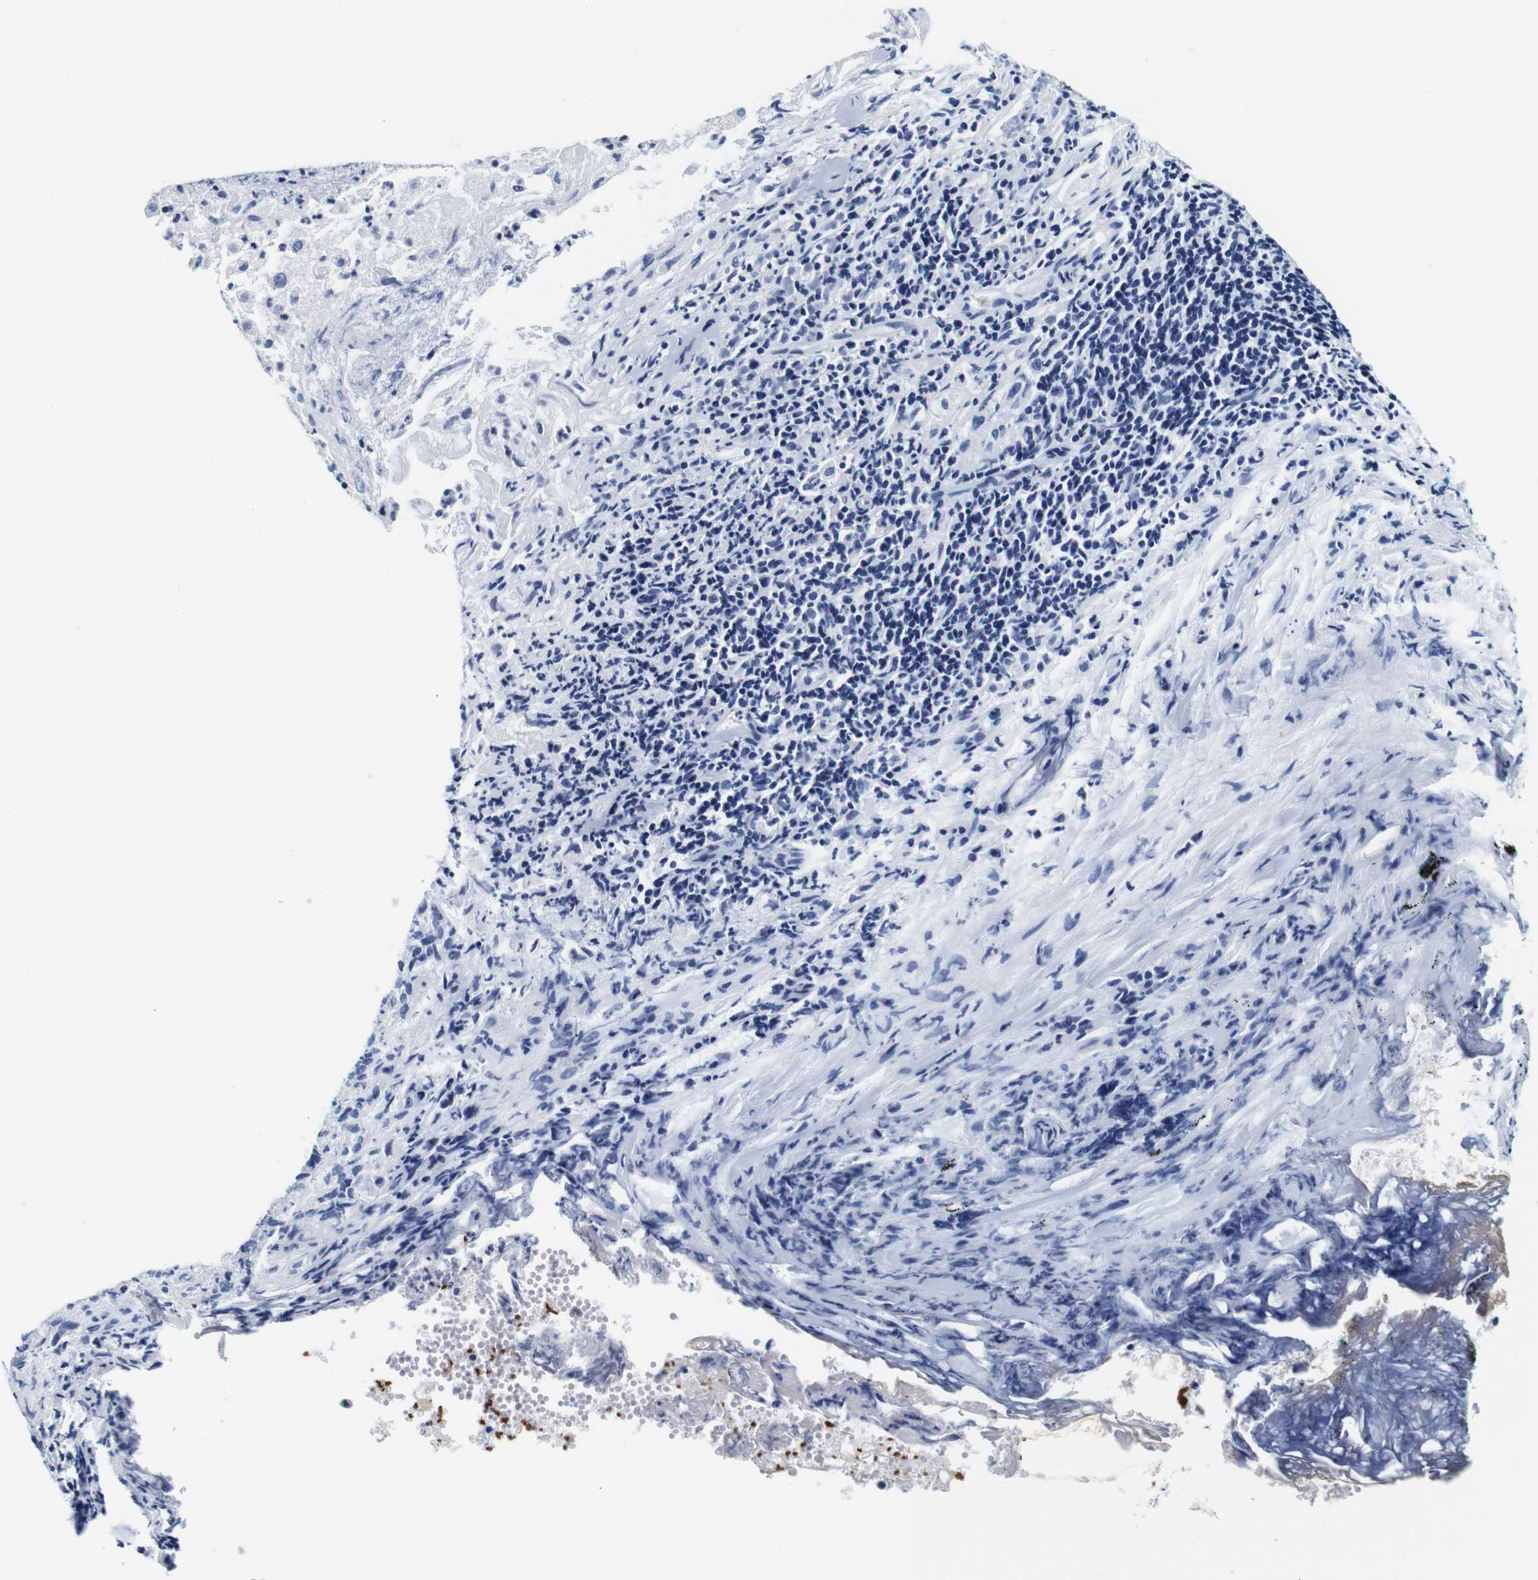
{"staining": {"intensity": "negative", "quantity": "none", "location": "none"}, "tissue": "lung cancer", "cell_type": "Tumor cells", "image_type": "cancer", "snomed": [{"axis": "morphology", "description": "Inflammation, NOS"}, {"axis": "morphology", "description": "Squamous cell carcinoma, NOS"}, {"axis": "topography", "description": "Lymph node"}, {"axis": "topography", "description": "Soft tissue"}, {"axis": "topography", "description": "Lung"}], "caption": "Protein analysis of lung cancer demonstrates no significant staining in tumor cells. The staining is performed using DAB brown chromogen with nuclei counter-stained in using hematoxylin.", "gene": "GP1BA", "patient": {"sex": "male", "age": 66}}